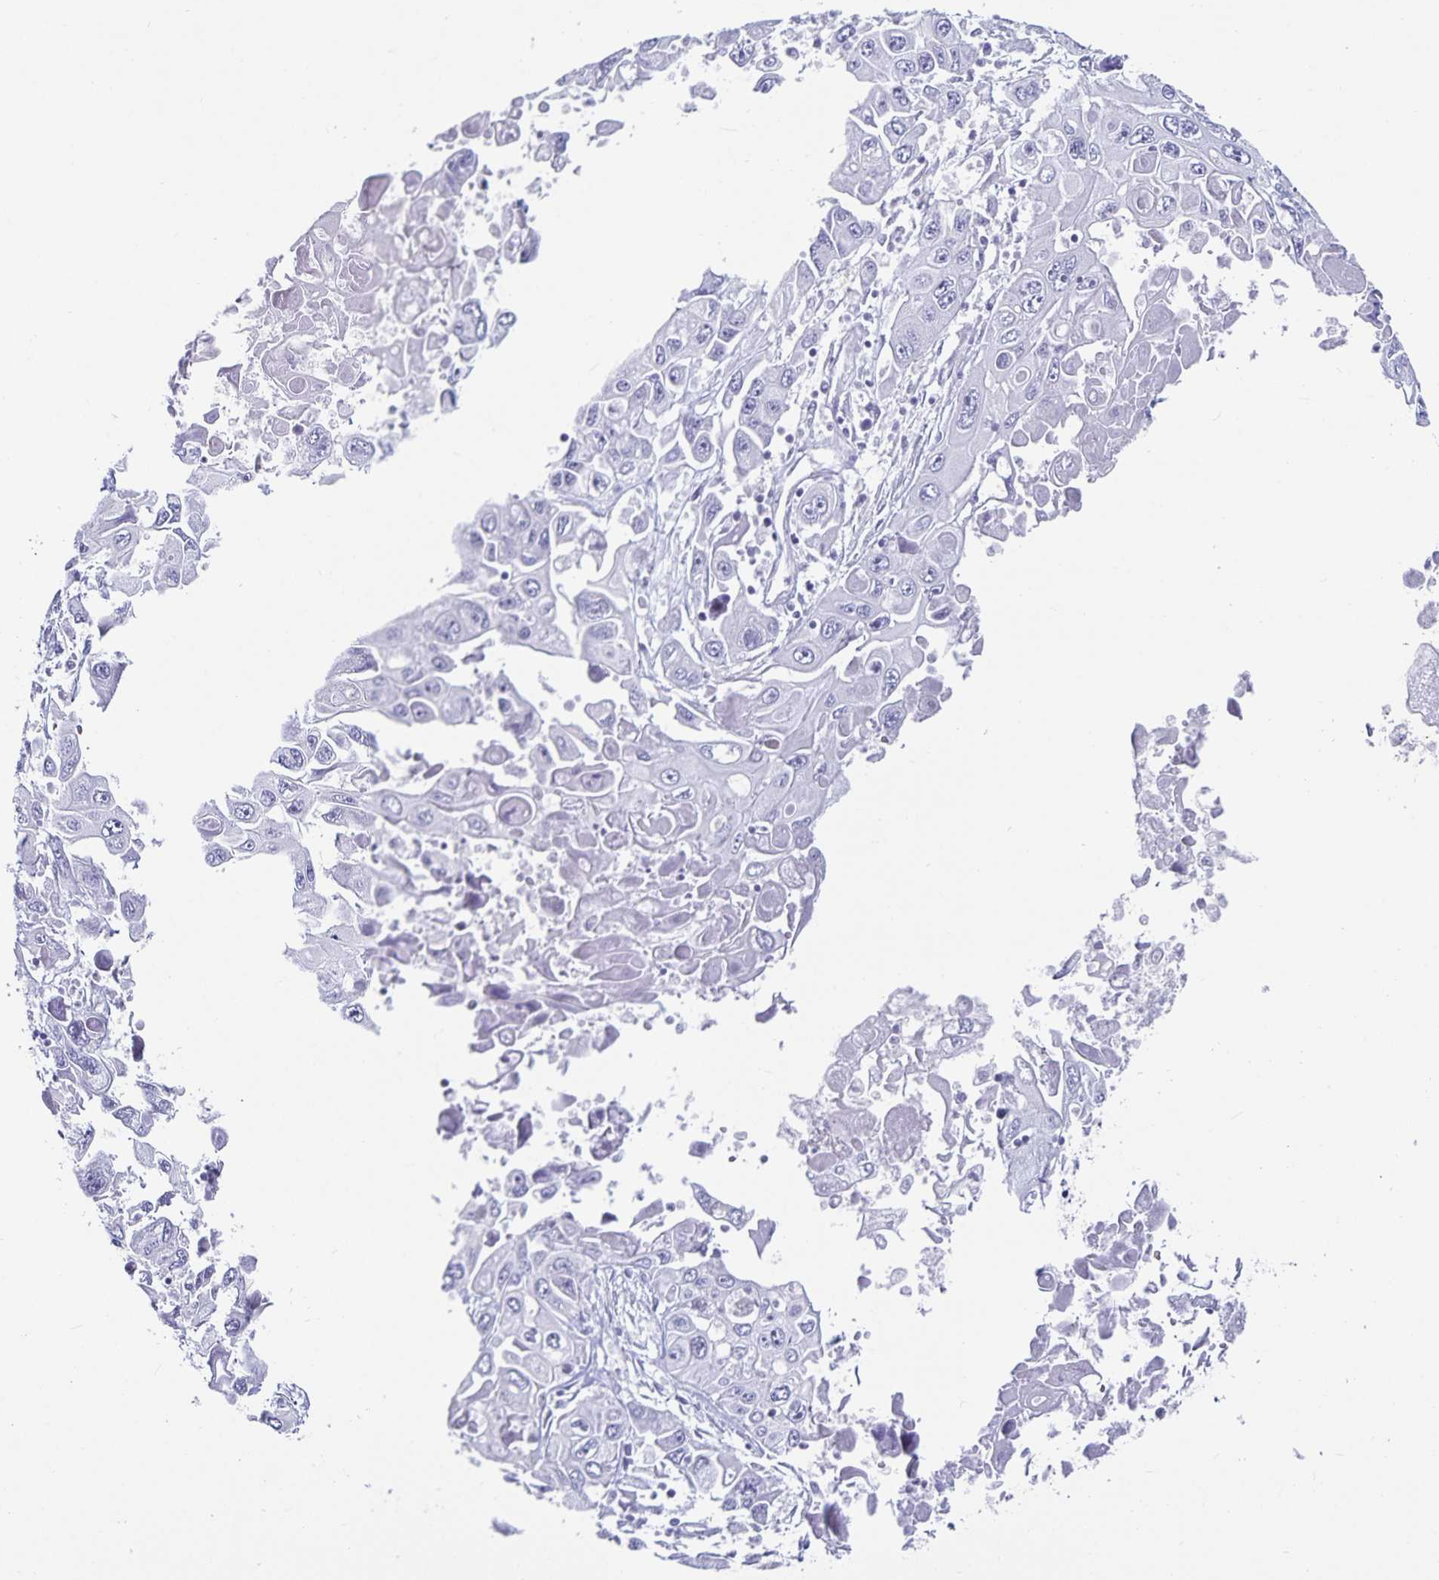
{"staining": {"intensity": "negative", "quantity": "none", "location": "none"}, "tissue": "pancreatic cancer", "cell_type": "Tumor cells", "image_type": "cancer", "snomed": [{"axis": "morphology", "description": "Adenocarcinoma, NOS"}, {"axis": "topography", "description": "Pancreas"}], "caption": "Immunohistochemistry micrograph of human pancreatic adenocarcinoma stained for a protein (brown), which reveals no expression in tumor cells. Brightfield microscopy of immunohistochemistry stained with DAB (brown) and hematoxylin (blue), captured at high magnification.", "gene": "PLAC1", "patient": {"sex": "male", "age": 70}}